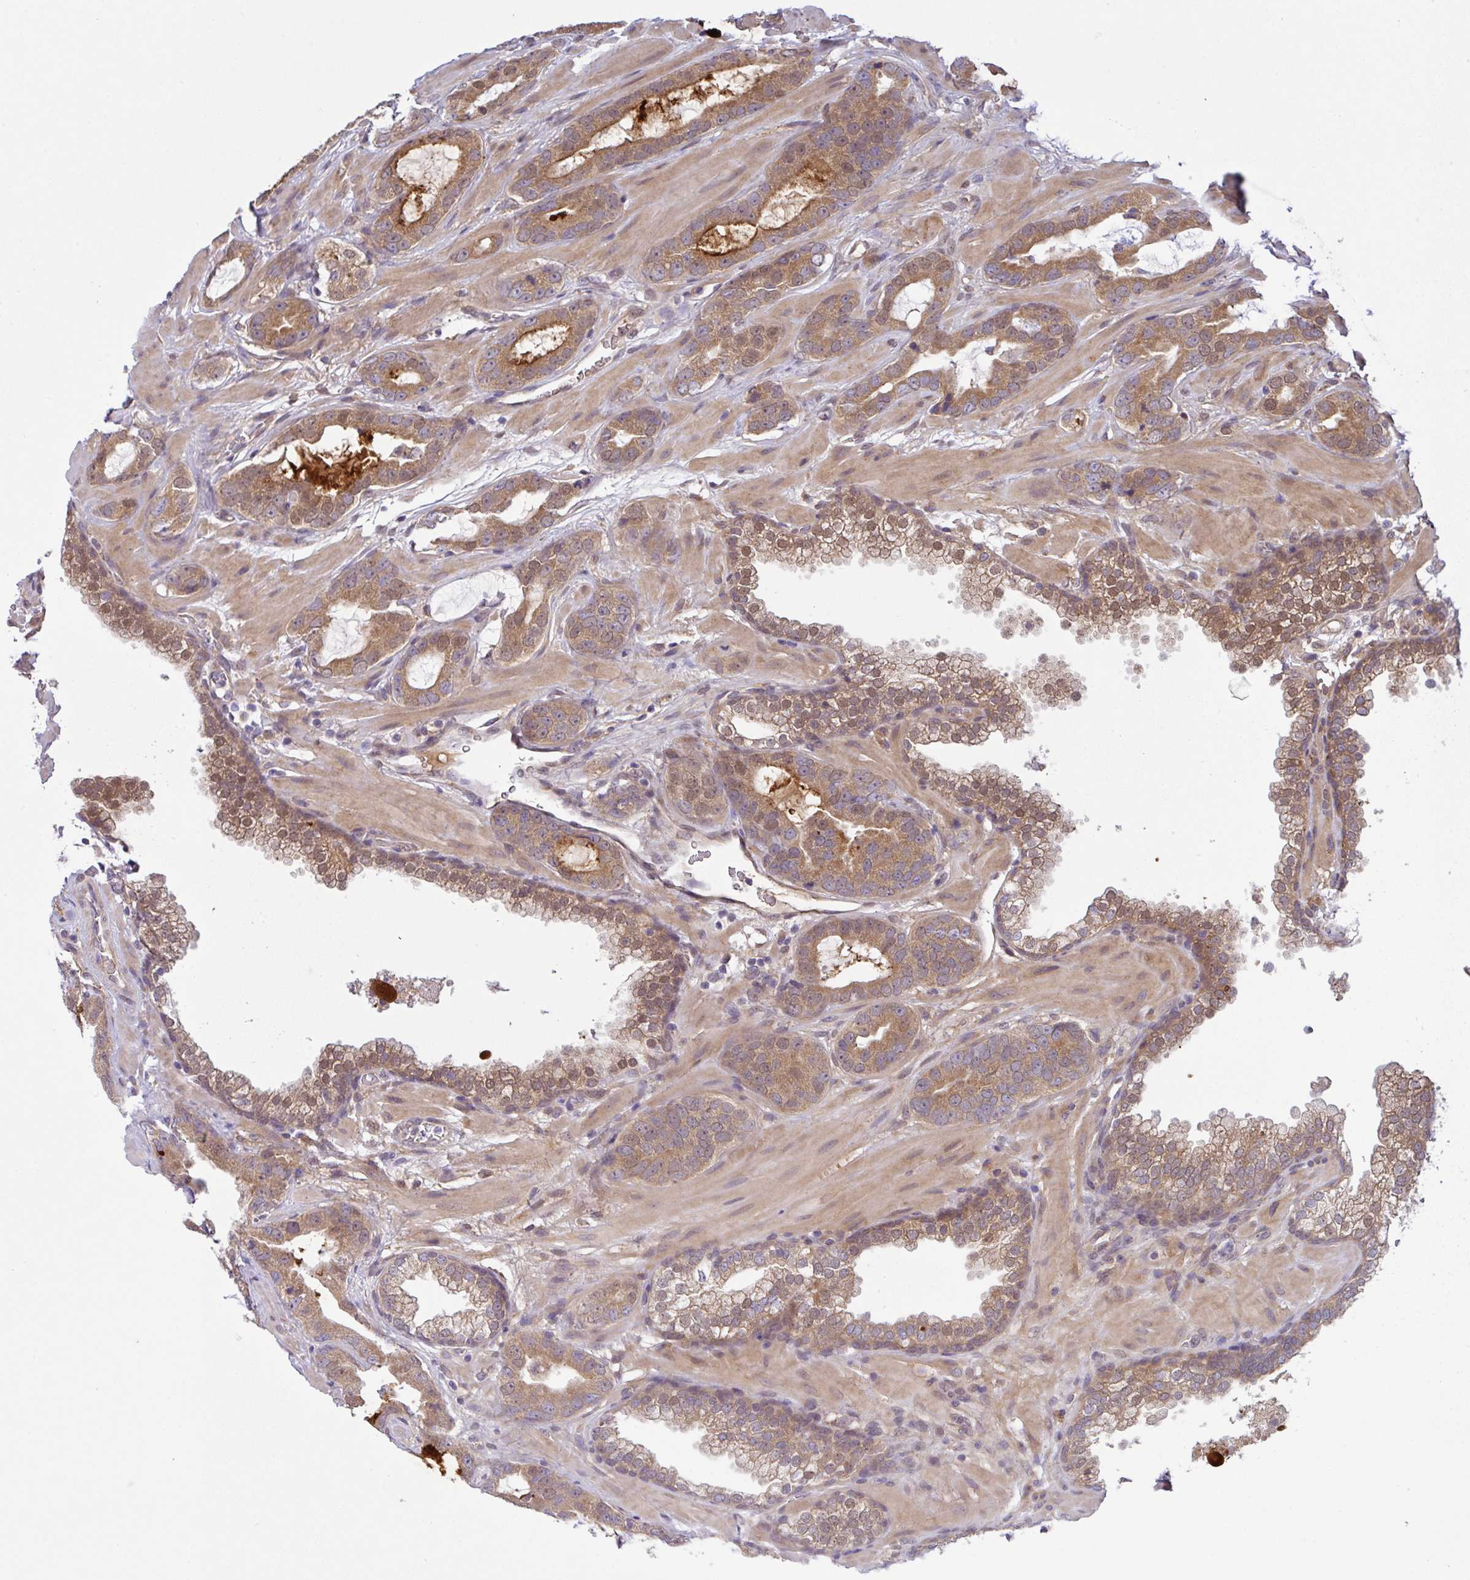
{"staining": {"intensity": "moderate", "quantity": ">75%", "location": "cytoplasmic/membranous"}, "tissue": "prostate cancer", "cell_type": "Tumor cells", "image_type": "cancer", "snomed": [{"axis": "morphology", "description": "Adenocarcinoma, Low grade"}, {"axis": "topography", "description": "Prostate"}], "caption": "The immunohistochemical stain labels moderate cytoplasmic/membranous expression in tumor cells of prostate cancer (adenocarcinoma (low-grade)) tissue.", "gene": "UBE4A", "patient": {"sex": "male", "age": 62}}